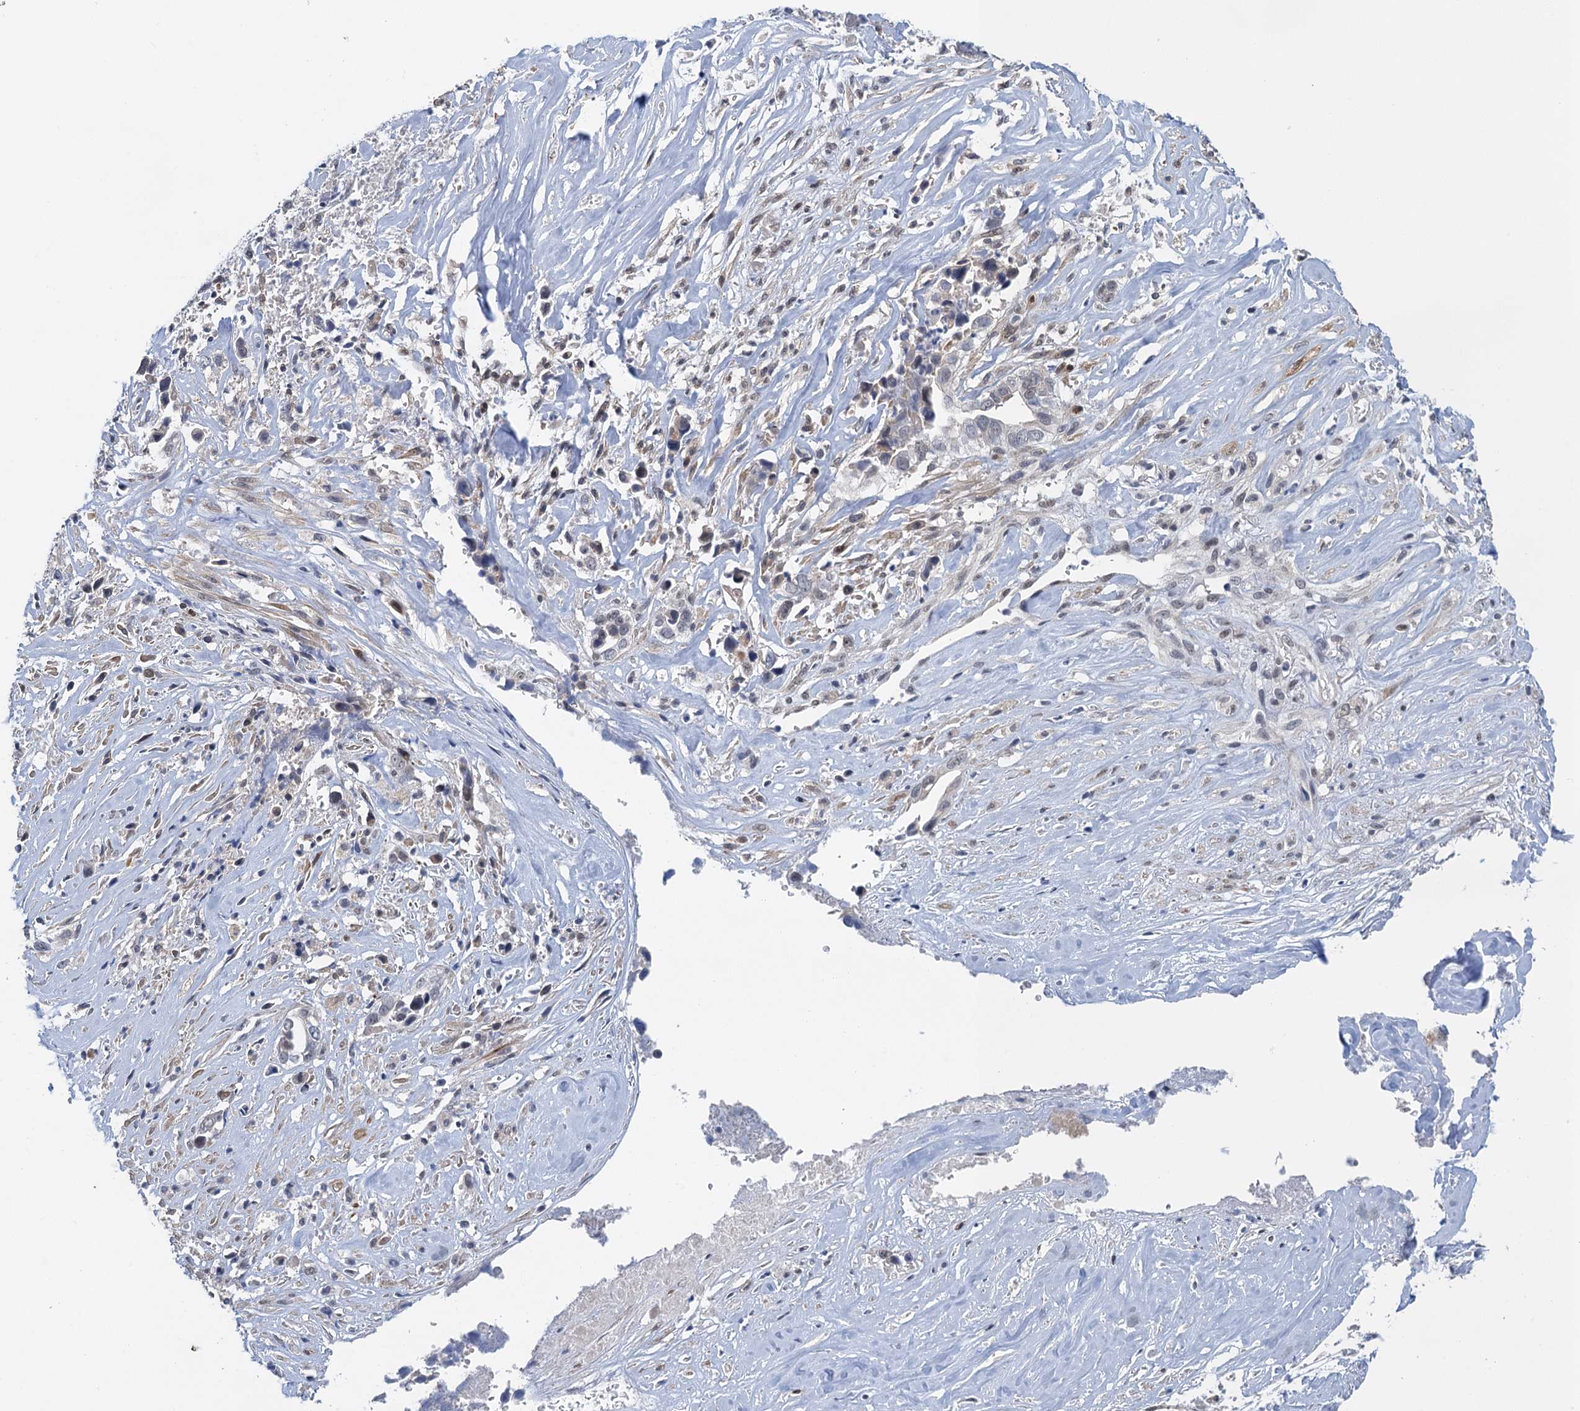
{"staining": {"intensity": "negative", "quantity": "none", "location": "none"}, "tissue": "liver cancer", "cell_type": "Tumor cells", "image_type": "cancer", "snomed": [{"axis": "morphology", "description": "Cholangiocarcinoma"}, {"axis": "topography", "description": "Liver"}], "caption": "Human liver cancer (cholangiocarcinoma) stained for a protein using IHC demonstrates no positivity in tumor cells.", "gene": "MRFAP1", "patient": {"sex": "female", "age": 79}}